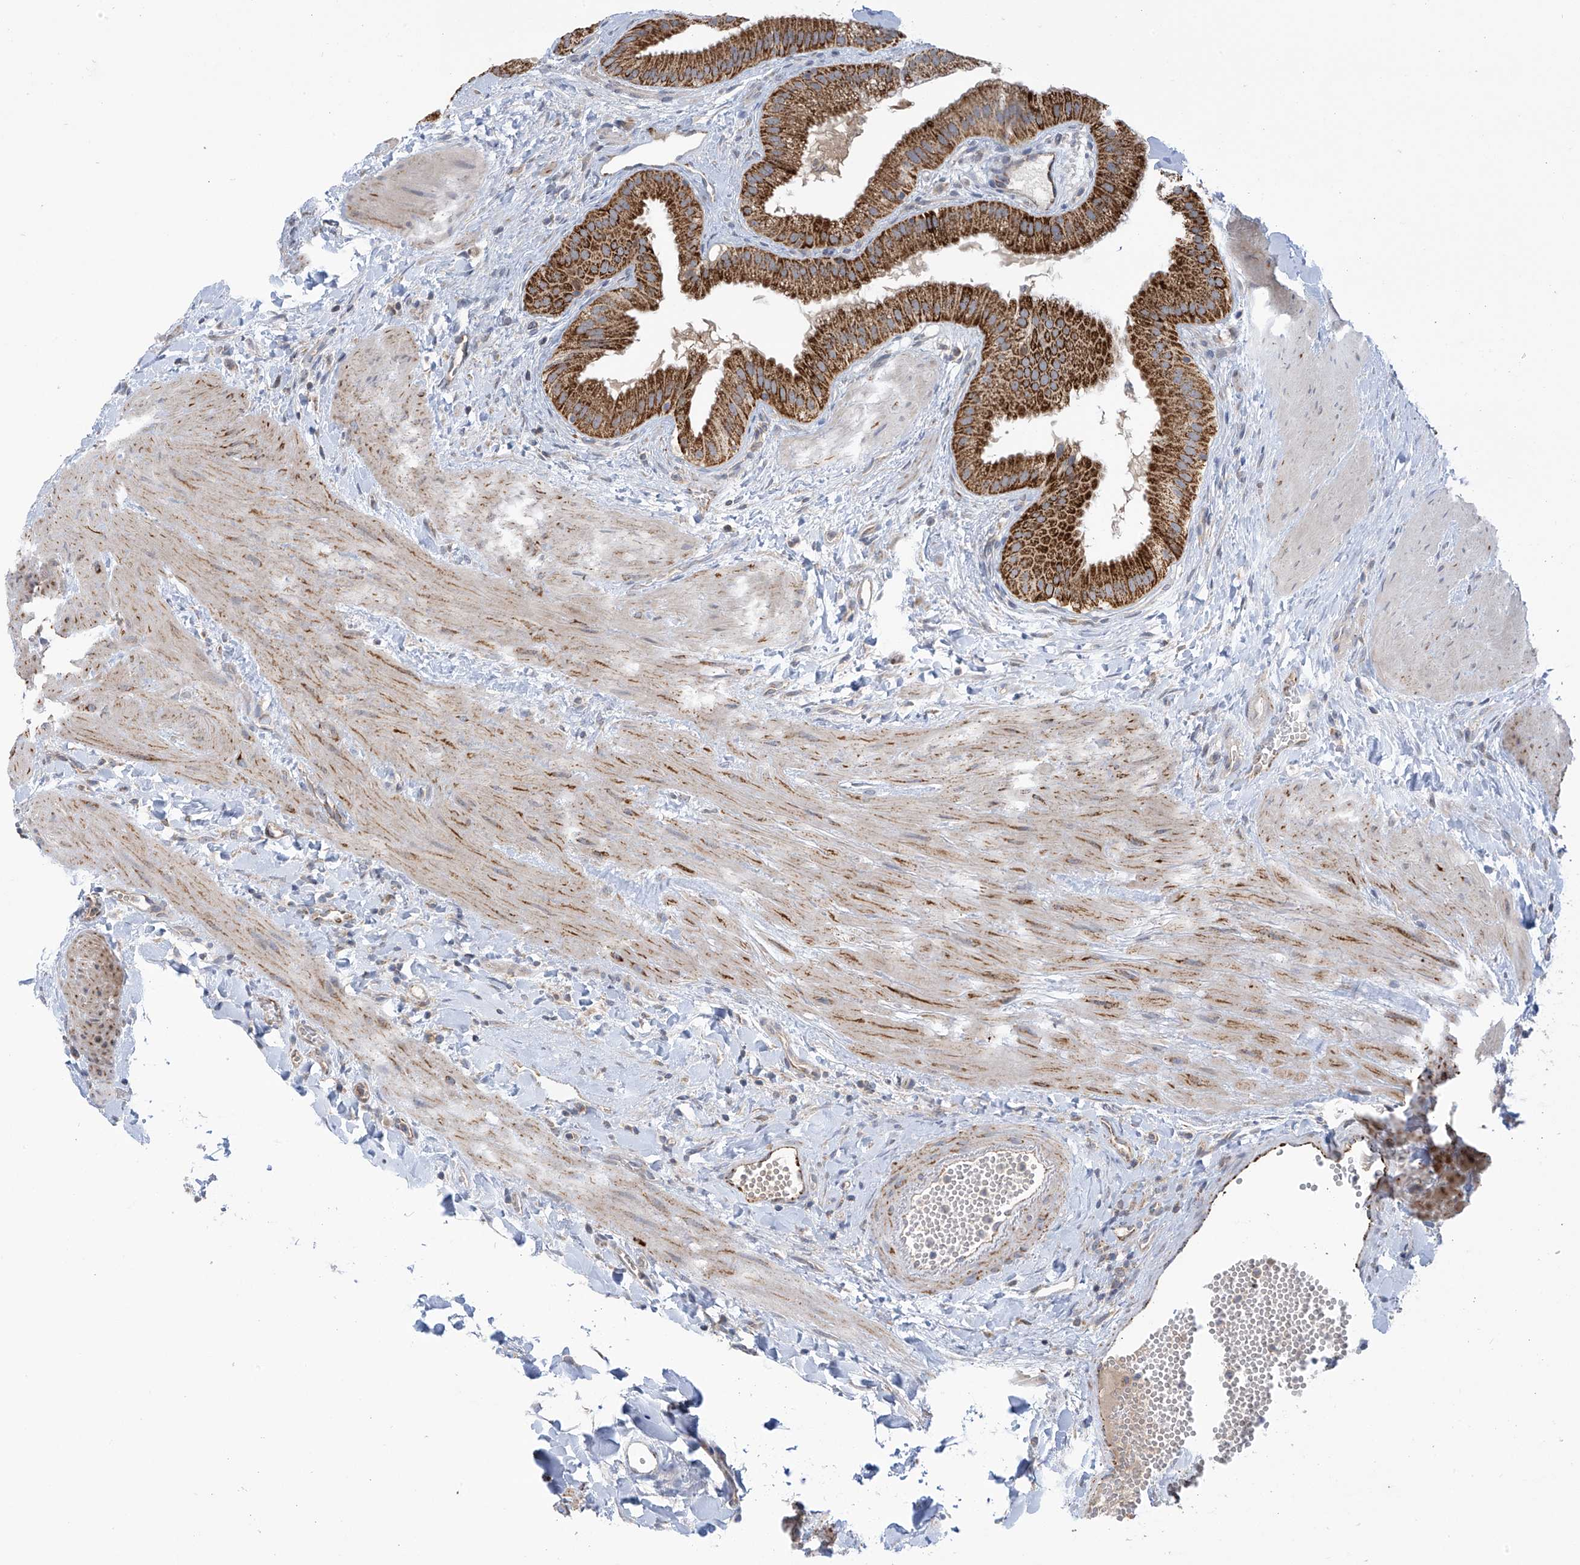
{"staining": {"intensity": "strong", "quantity": ">75%", "location": "cytoplasmic/membranous"}, "tissue": "gallbladder", "cell_type": "Glandular cells", "image_type": "normal", "snomed": [{"axis": "morphology", "description": "Normal tissue, NOS"}, {"axis": "topography", "description": "Gallbladder"}], "caption": "Immunohistochemical staining of normal human gallbladder reveals high levels of strong cytoplasmic/membranous positivity in approximately >75% of glandular cells. Nuclei are stained in blue.", "gene": "SCGB1D2", "patient": {"sex": "male", "age": 55}}